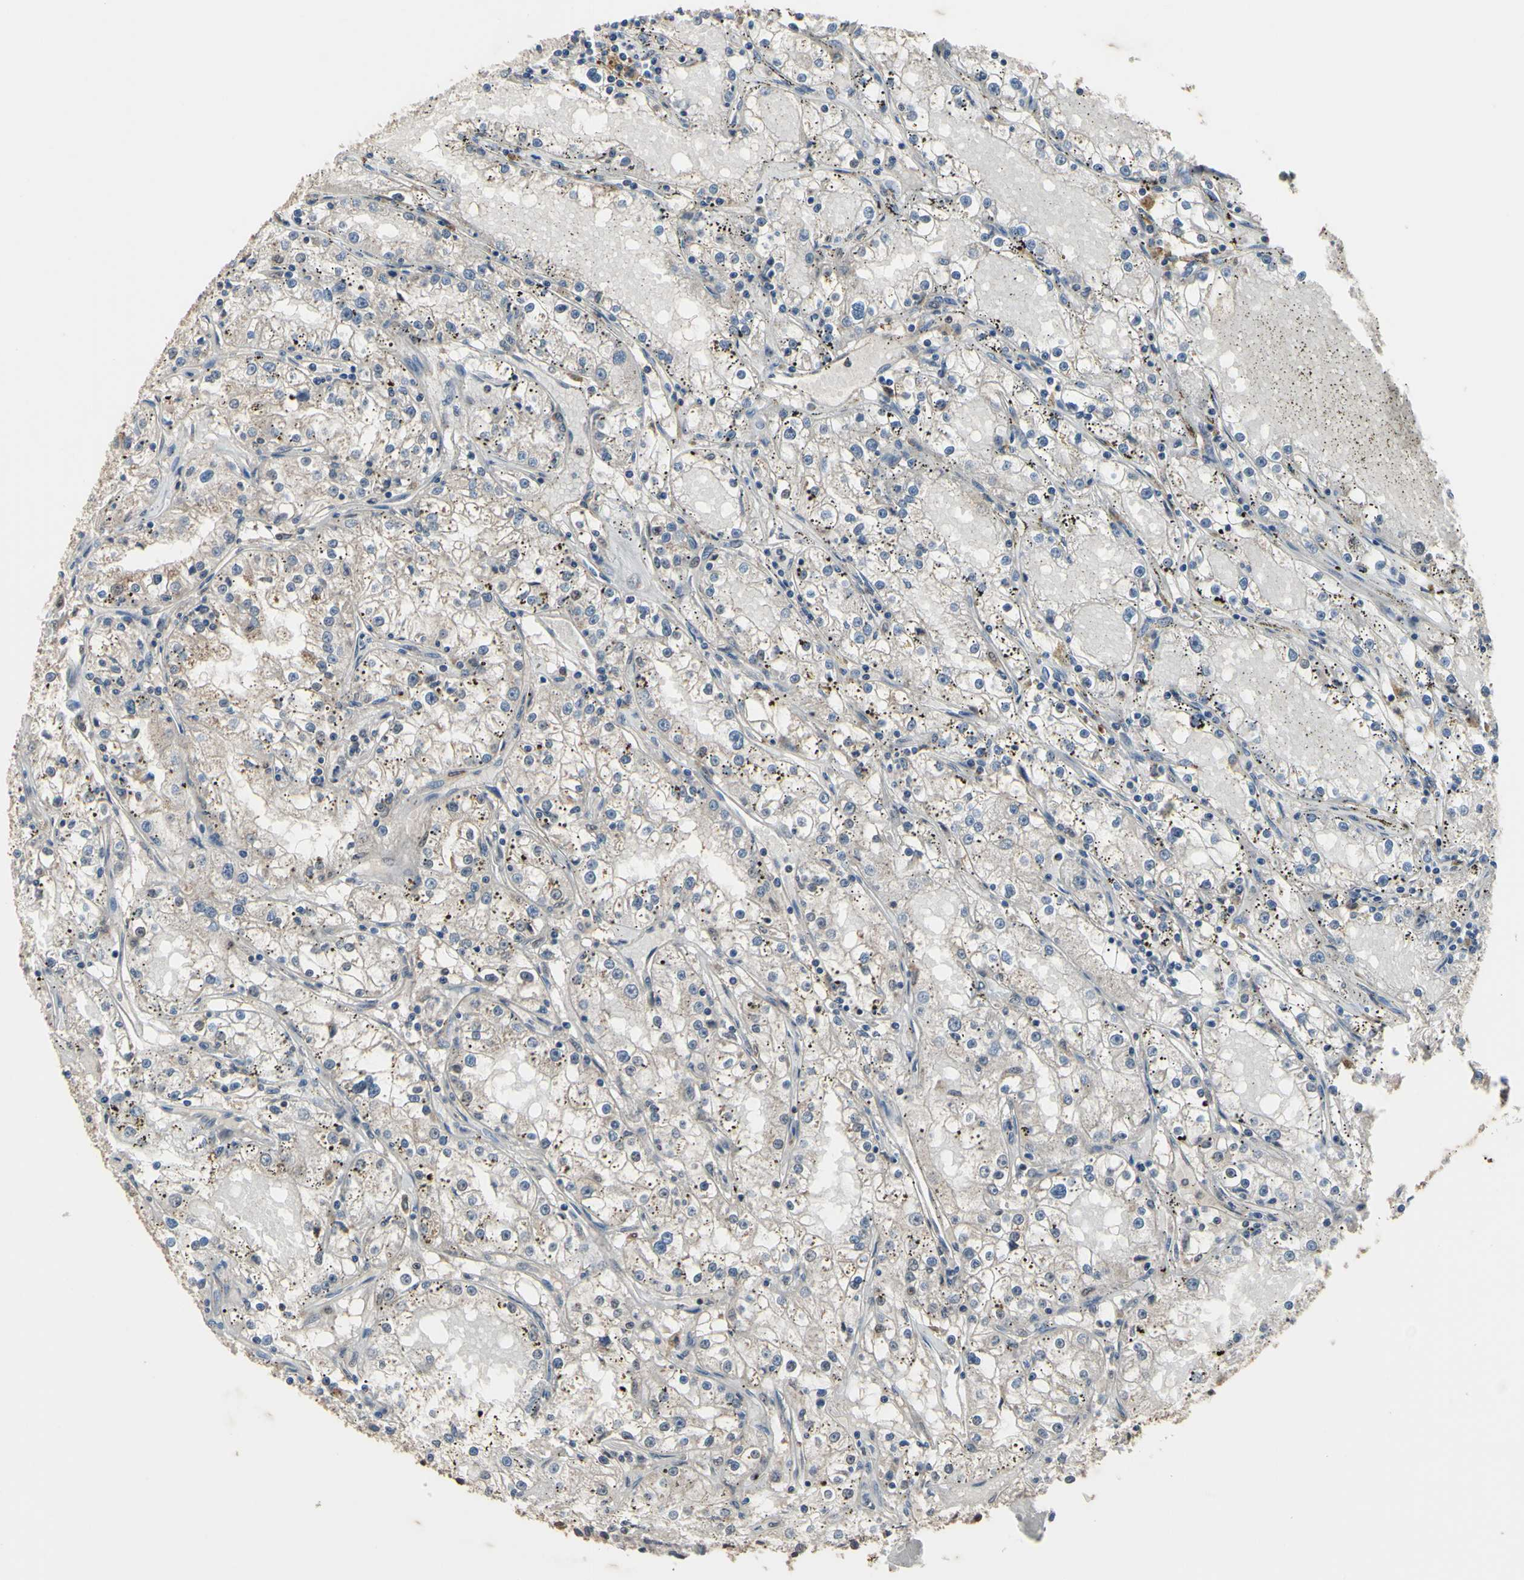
{"staining": {"intensity": "negative", "quantity": "none", "location": "none"}, "tissue": "renal cancer", "cell_type": "Tumor cells", "image_type": "cancer", "snomed": [{"axis": "morphology", "description": "Adenocarcinoma, NOS"}, {"axis": "topography", "description": "Kidney"}], "caption": "Immunohistochemical staining of human renal cancer displays no significant staining in tumor cells.", "gene": "ZNF174", "patient": {"sex": "male", "age": 56}}